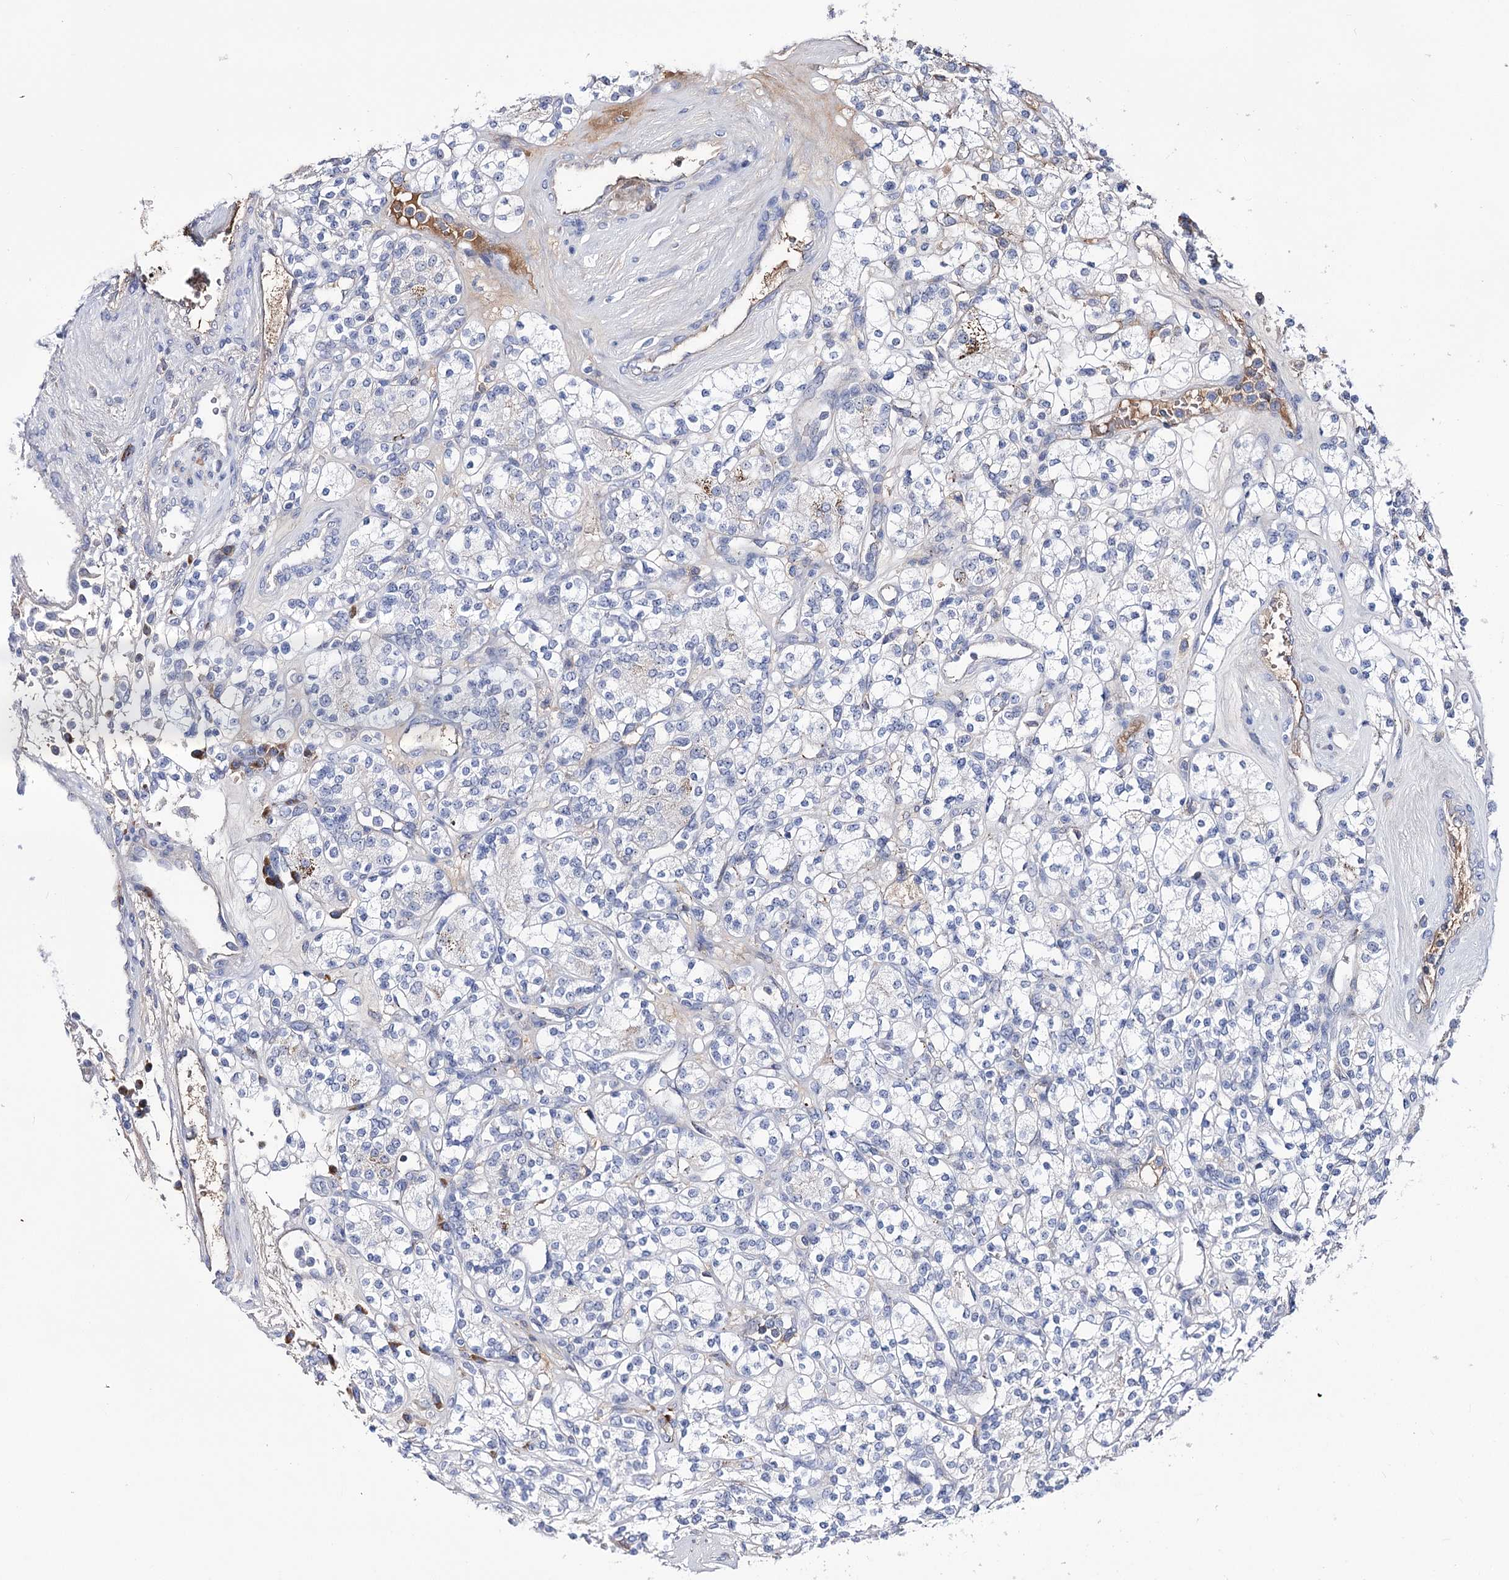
{"staining": {"intensity": "negative", "quantity": "none", "location": "none"}, "tissue": "renal cancer", "cell_type": "Tumor cells", "image_type": "cancer", "snomed": [{"axis": "morphology", "description": "Adenocarcinoma, NOS"}, {"axis": "topography", "description": "Kidney"}], "caption": "This image is of renal cancer stained with immunohistochemistry to label a protein in brown with the nuclei are counter-stained blue. There is no staining in tumor cells.", "gene": "PCGF5", "patient": {"sex": "male", "age": 77}}